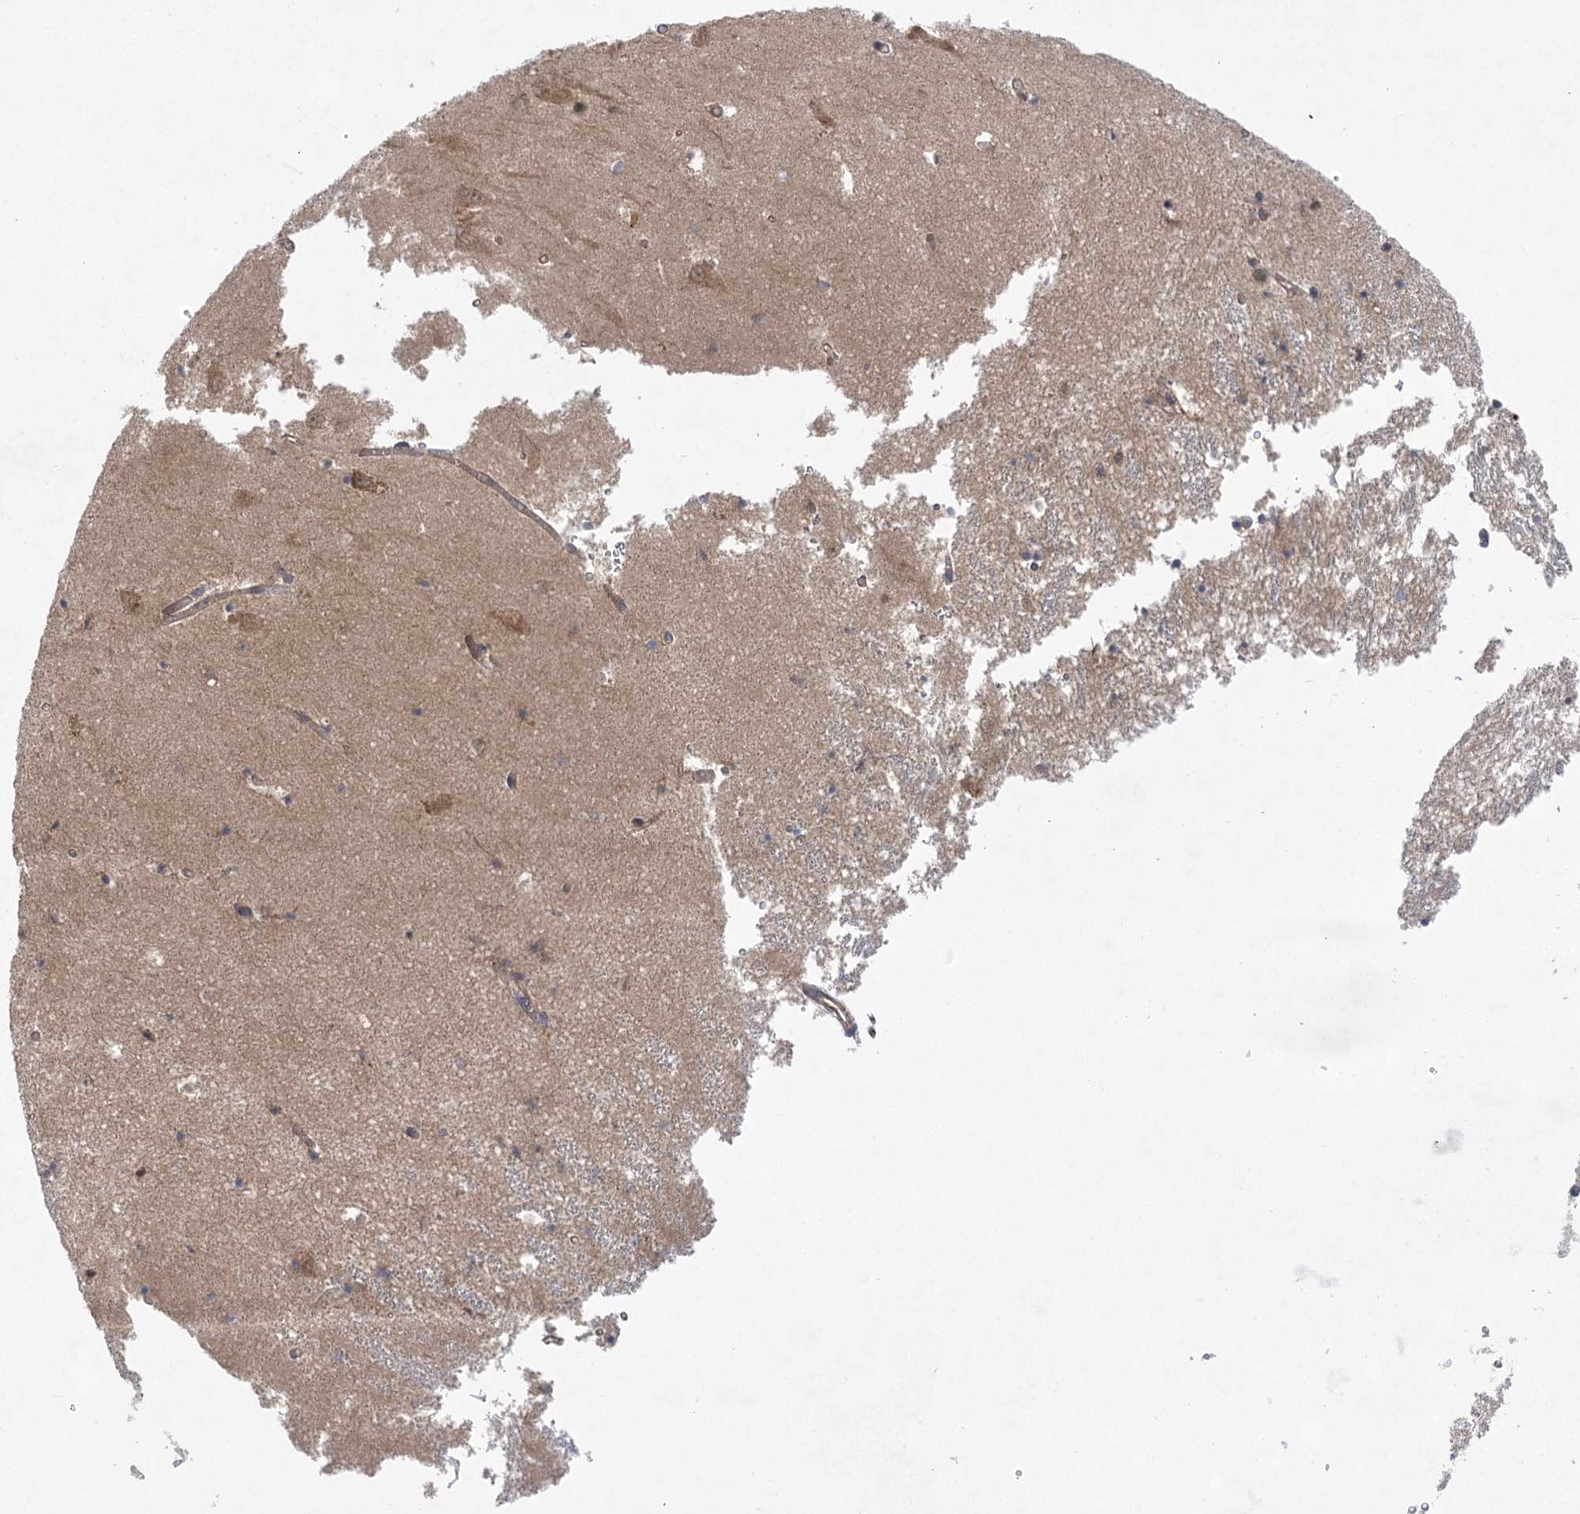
{"staining": {"intensity": "weak", "quantity": "<25%", "location": "cytoplasmic/membranous"}, "tissue": "hippocampus", "cell_type": "Glial cells", "image_type": "normal", "snomed": [{"axis": "morphology", "description": "Normal tissue, NOS"}, {"axis": "topography", "description": "Hippocampus"}], "caption": "A high-resolution micrograph shows immunohistochemistry (IHC) staining of benign hippocampus, which exhibits no significant staining in glial cells.", "gene": "EIF3A", "patient": {"sex": "male", "age": 70}}